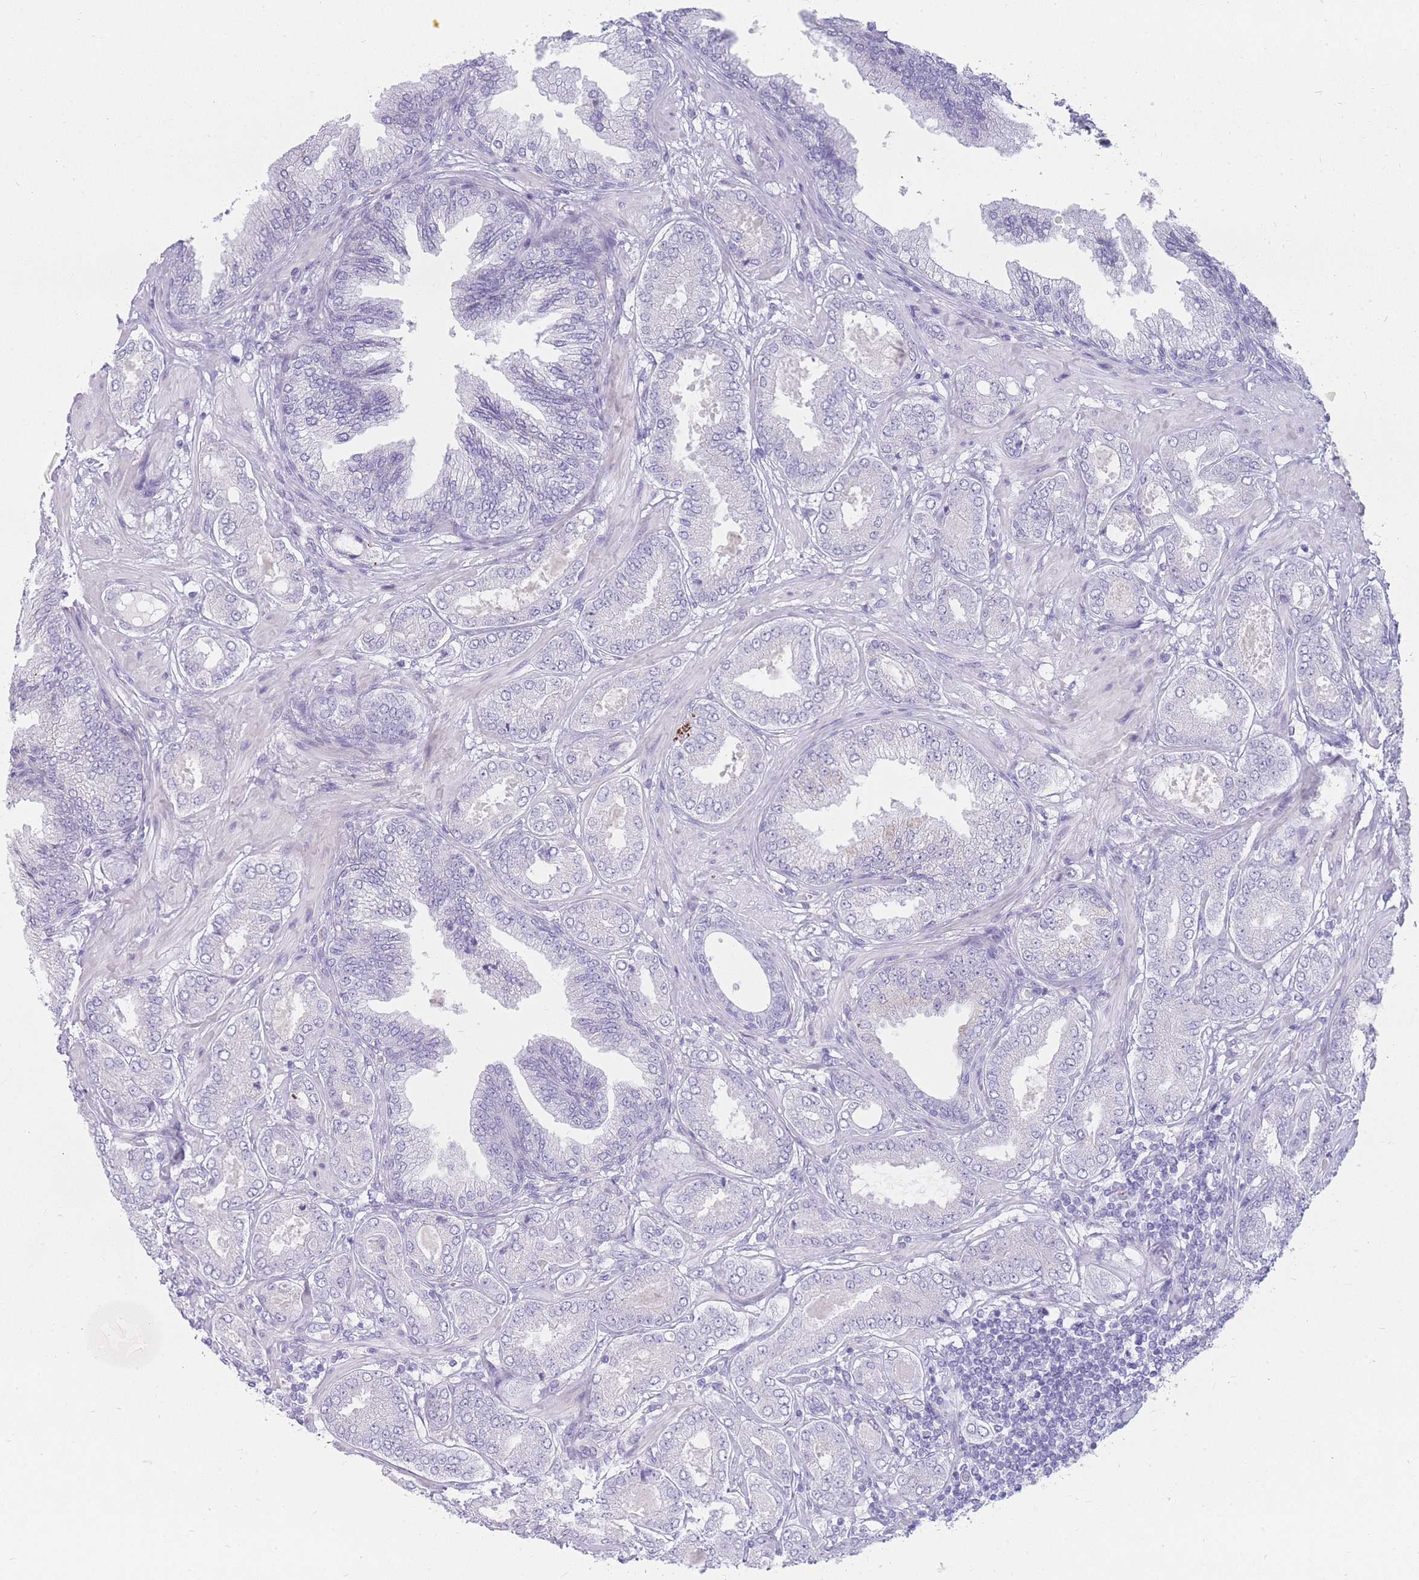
{"staining": {"intensity": "negative", "quantity": "none", "location": "none"}, "tissue": "prostate cancer", "cell_type": "Tumor cells", "image_type": "cancer", "snomed": [{"axis": "morphology", "description": "Adenocarcinoma, Low grade"}, {"axis": "topography", "description": "Prostate"}], "caption": "IHC histopathology image of neoplastic tissue: human prostate adenocarcinoma (low-grade) stained with DAB shows no significant protein expression in tumor cells.", "gene": "UPK1A", "patient": {"sex": "male", "age": 63}}